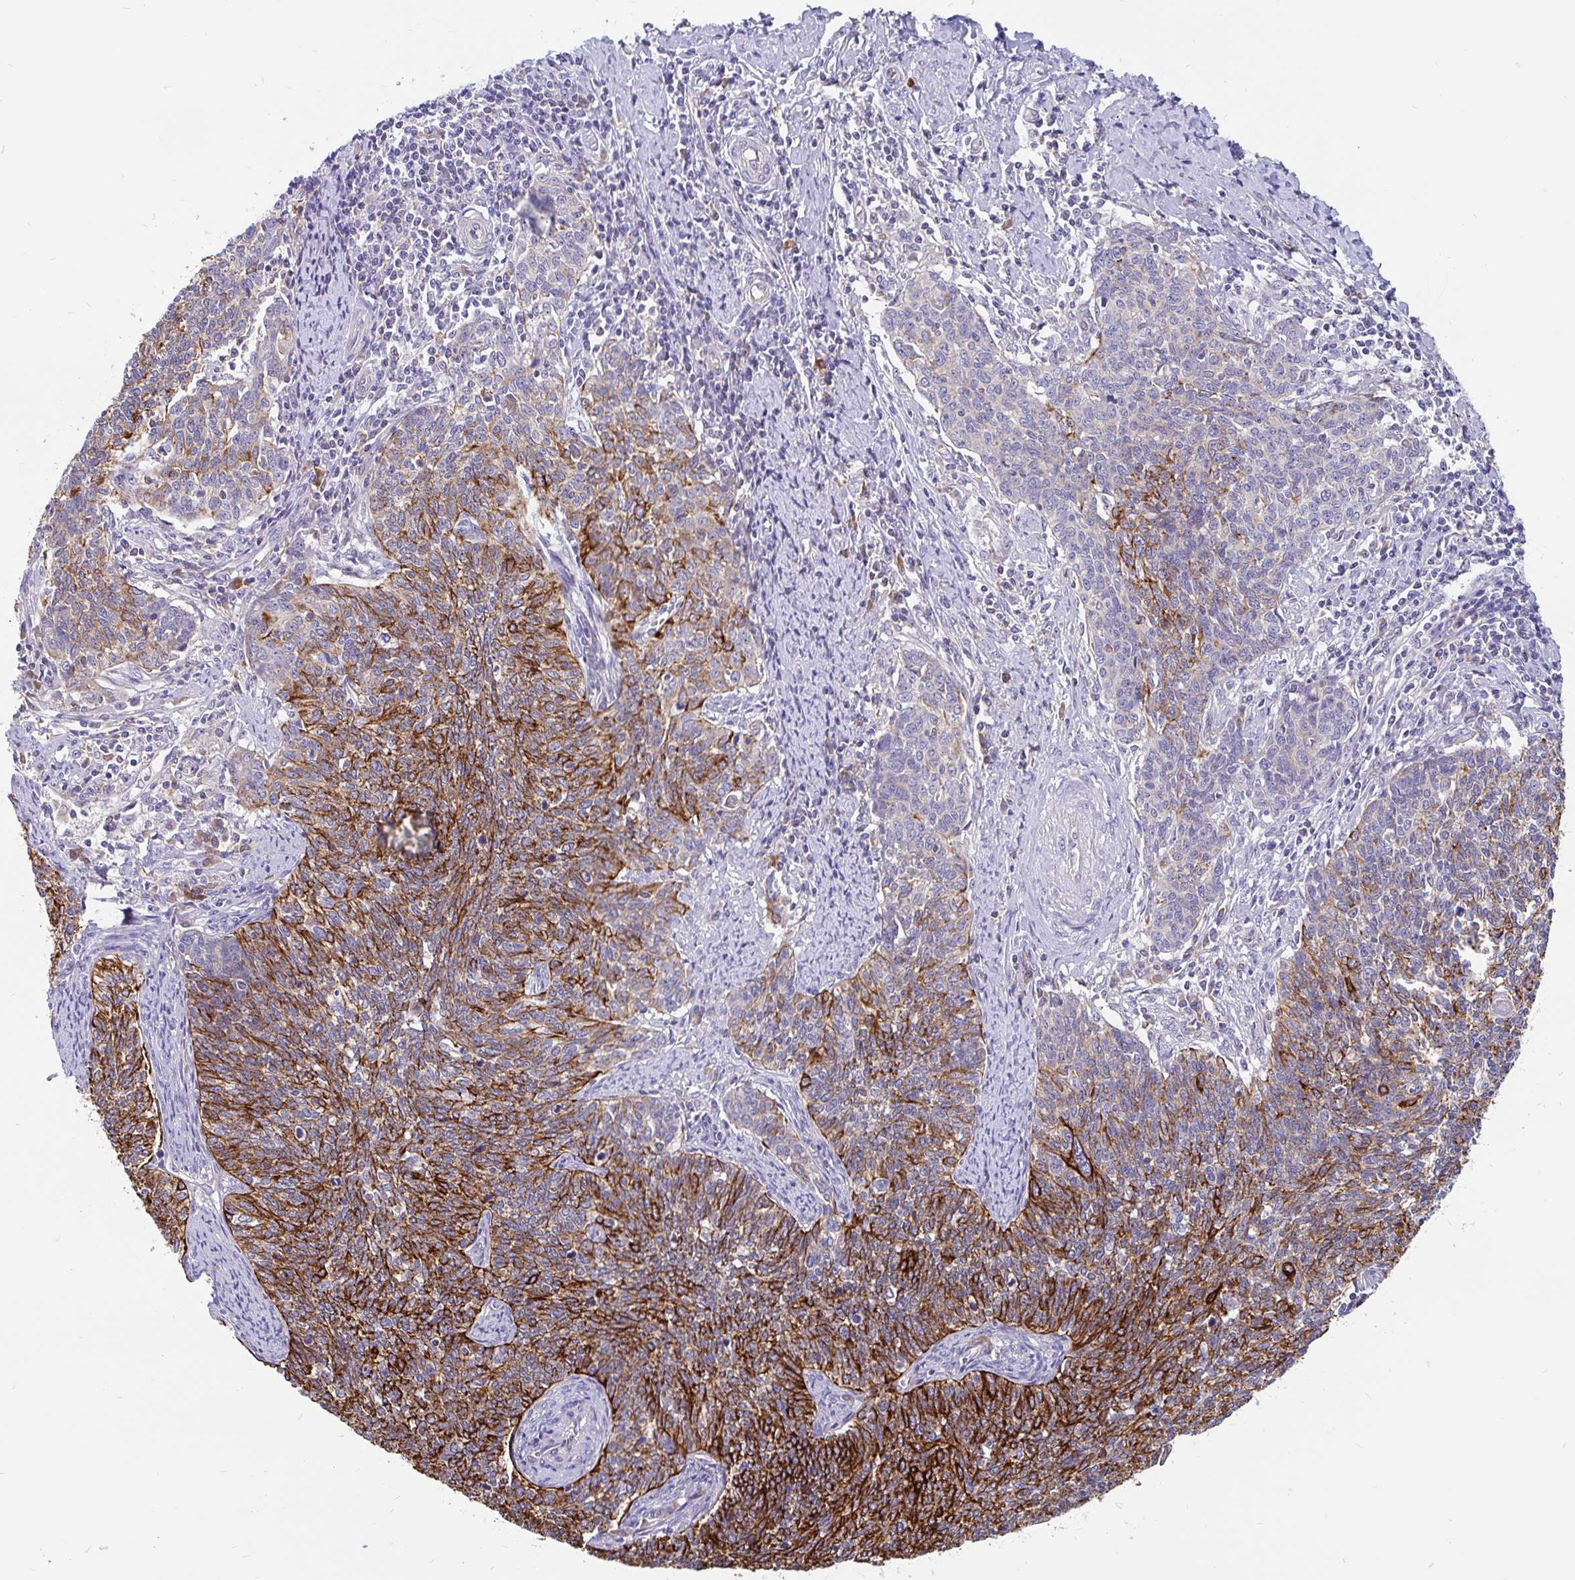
{"staining": {"intensity": "strong", "quantity": "25%-75%", "location": "cytoplasmic/membranous"}, "tissue": "cervical cancer", "cell_type": "Tumor cells", "image_type": "cancer", "snomed": [{"axis": "morphology", "description": "Squamous cell carcinoma, NOS"}, {"axis": "topography", "description": "Cervix"}], "caption": "Human cervical cancer stained for a protein (brown) demonstrates strong cytoplasmic/membranous positive expression in approximately 25%-75% of tumor cells.", "gene": "LRRC26", "patient": {"sex": "female", "age": 39}}